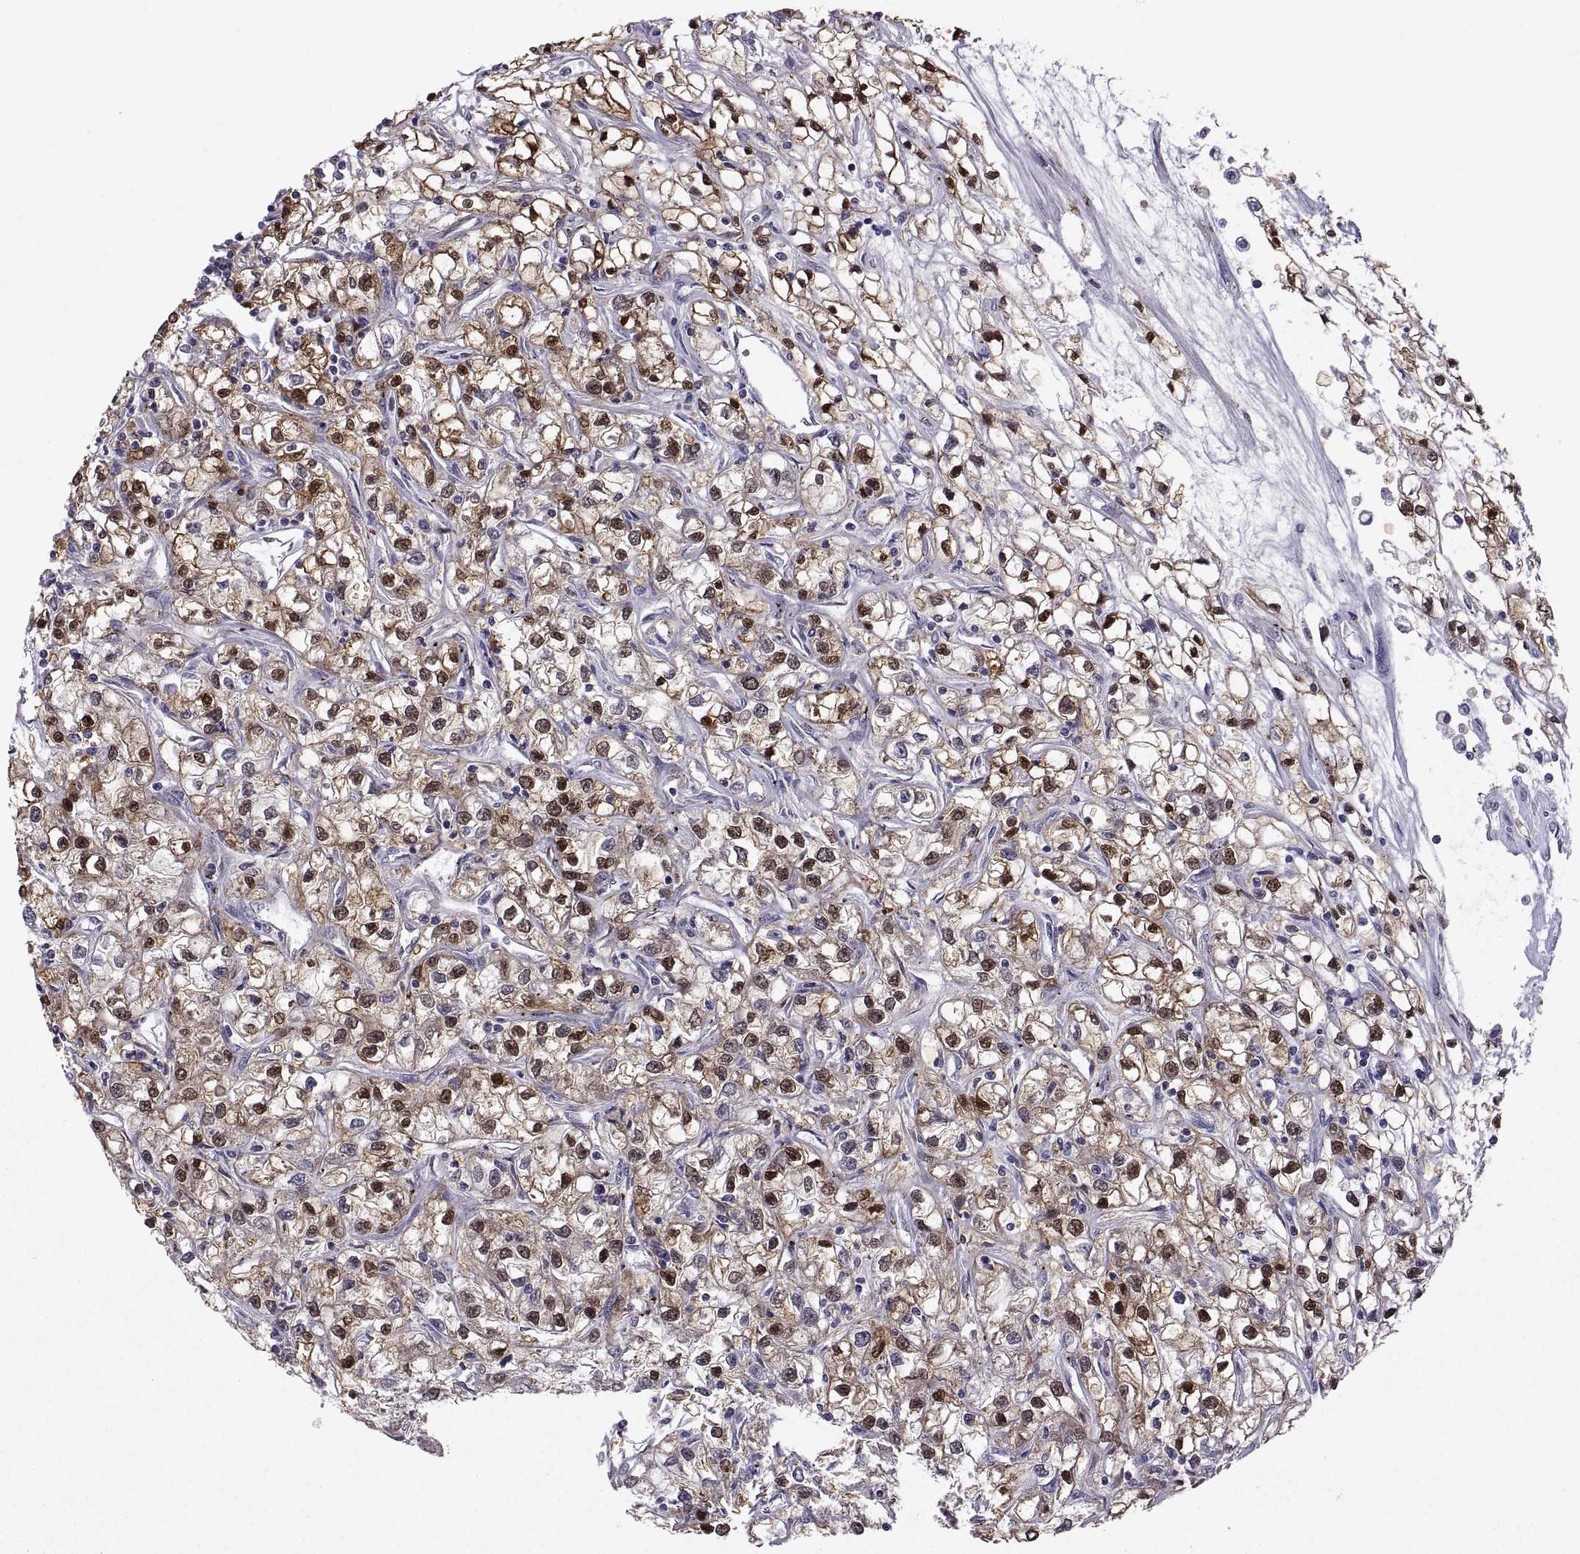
{"staining": {"intensity": "strong", "quantity": "25%-75%", "location": "cytoplasmic/membranous,nuclear"}, "tissue": "renal cancer", "cell_type": "Tumor cells", "image_type": "cancer", "snomed": [{"axis": "morphology", "description": "Adenocarcinoma, NOS"}, {"axis": "topography", "description": "Kidney"}], "caption": "Adenocarcinoma (renal) stained with DAB immunohistochemistry (IHC) exhibits high levels of strong cytoplasmic/membranous and nuclear positivity in approximately 25%-75% of tumor cells. The staining is performed using DAB brown chromogen to label protein expression. The nuclei are counter-stained blue using hematoxylin.", "gene": "FGF9", "patient": {"sex": "female", "age": 59}}